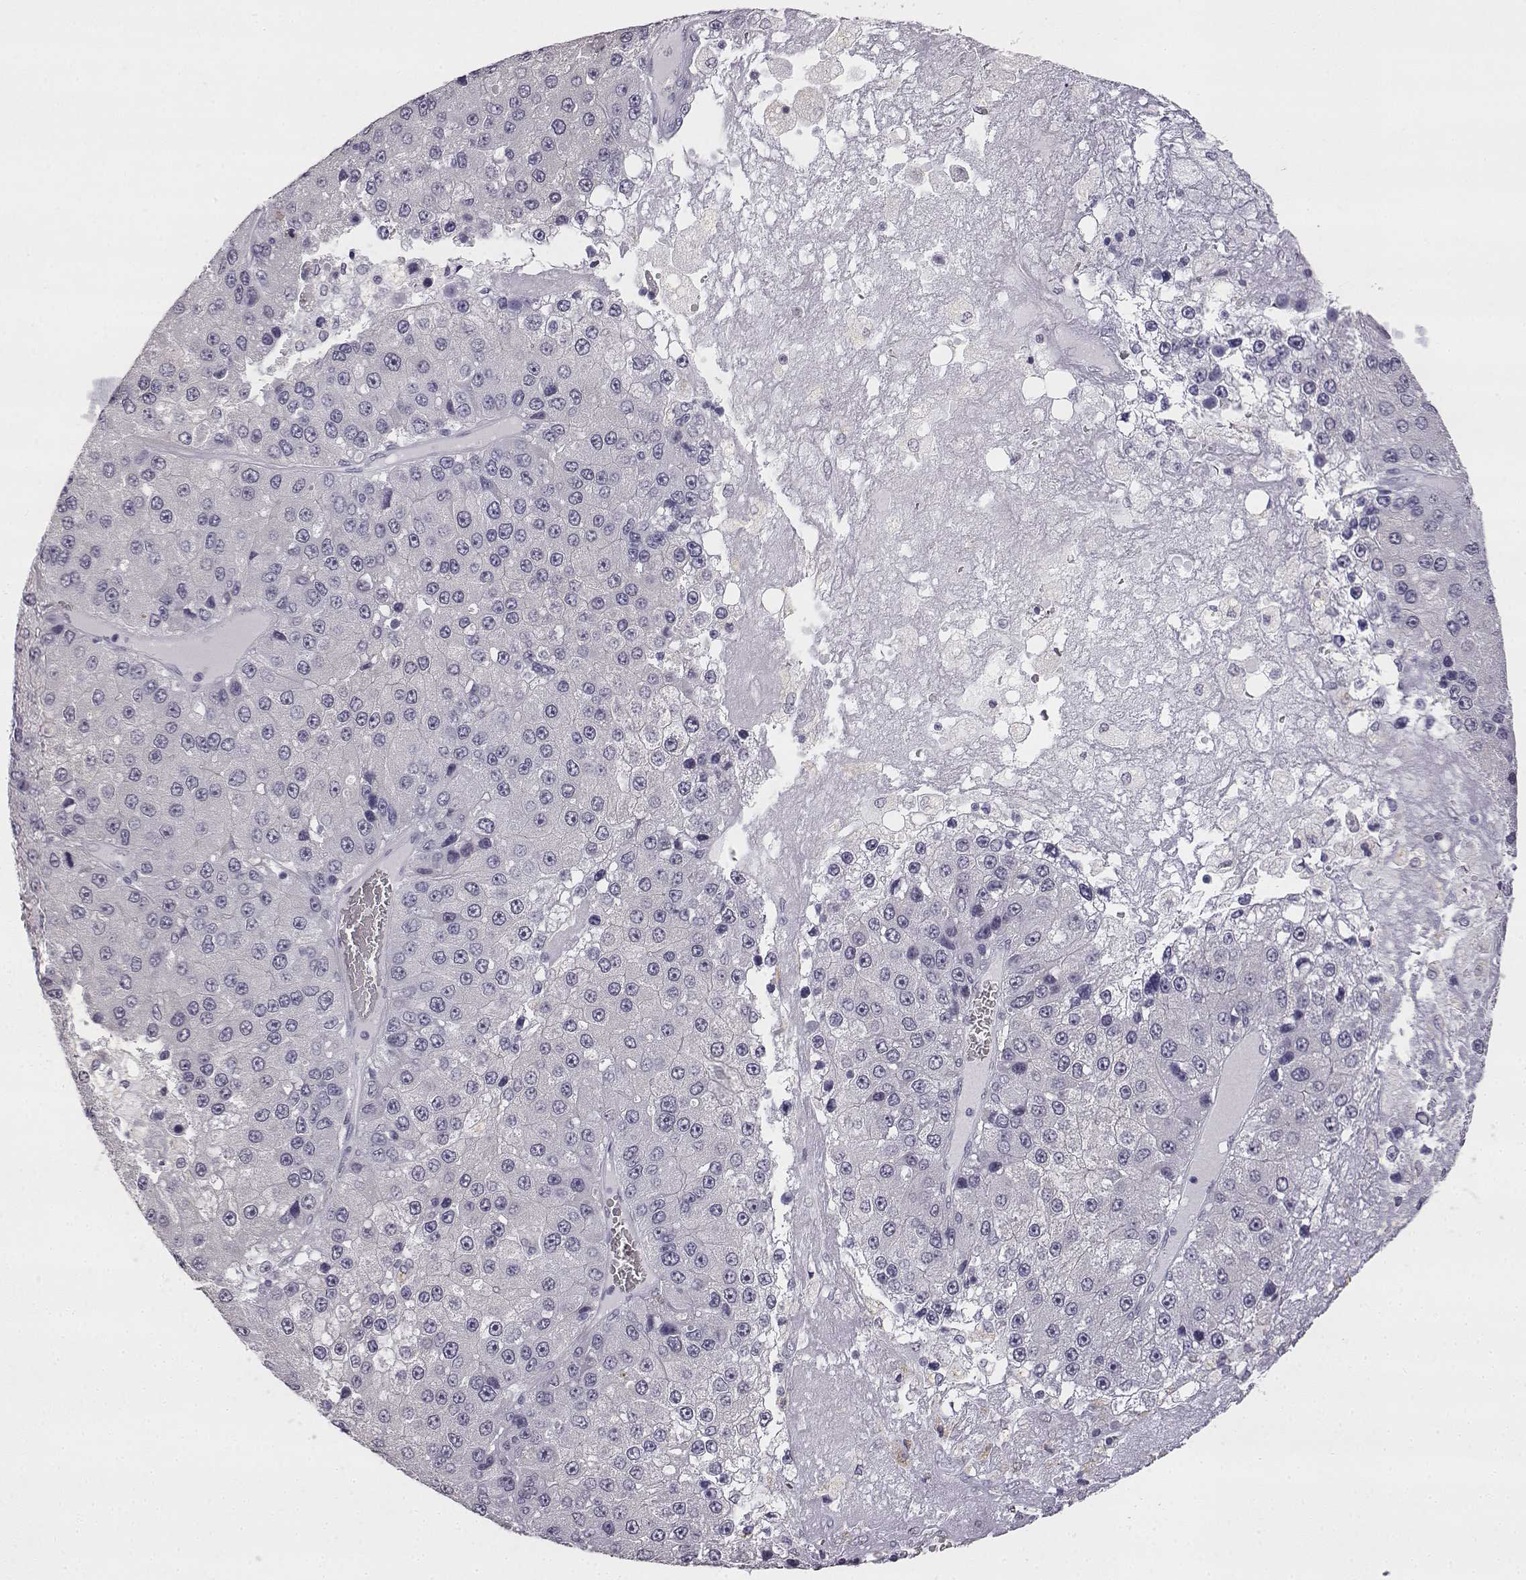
{"staining": {"intensity": "negative", "quantity": "none", "location": "none"}, "tissue": "liver cancer", "cell_type": "Tumor cells", "image_type": "cancer", "snomed": [{"axis": "morphology", "description": "Carcinoma, Hepatocellular, NOS"}, {"axis": "topography", "description": "Liver"}], "caption": "DAB immunohistochemical staining of hepatocellular carcinoma (liver) reveals no significant staining in tumor cells.", "gene": "VGF", "patient": {"sex": "female", "age": 73}}